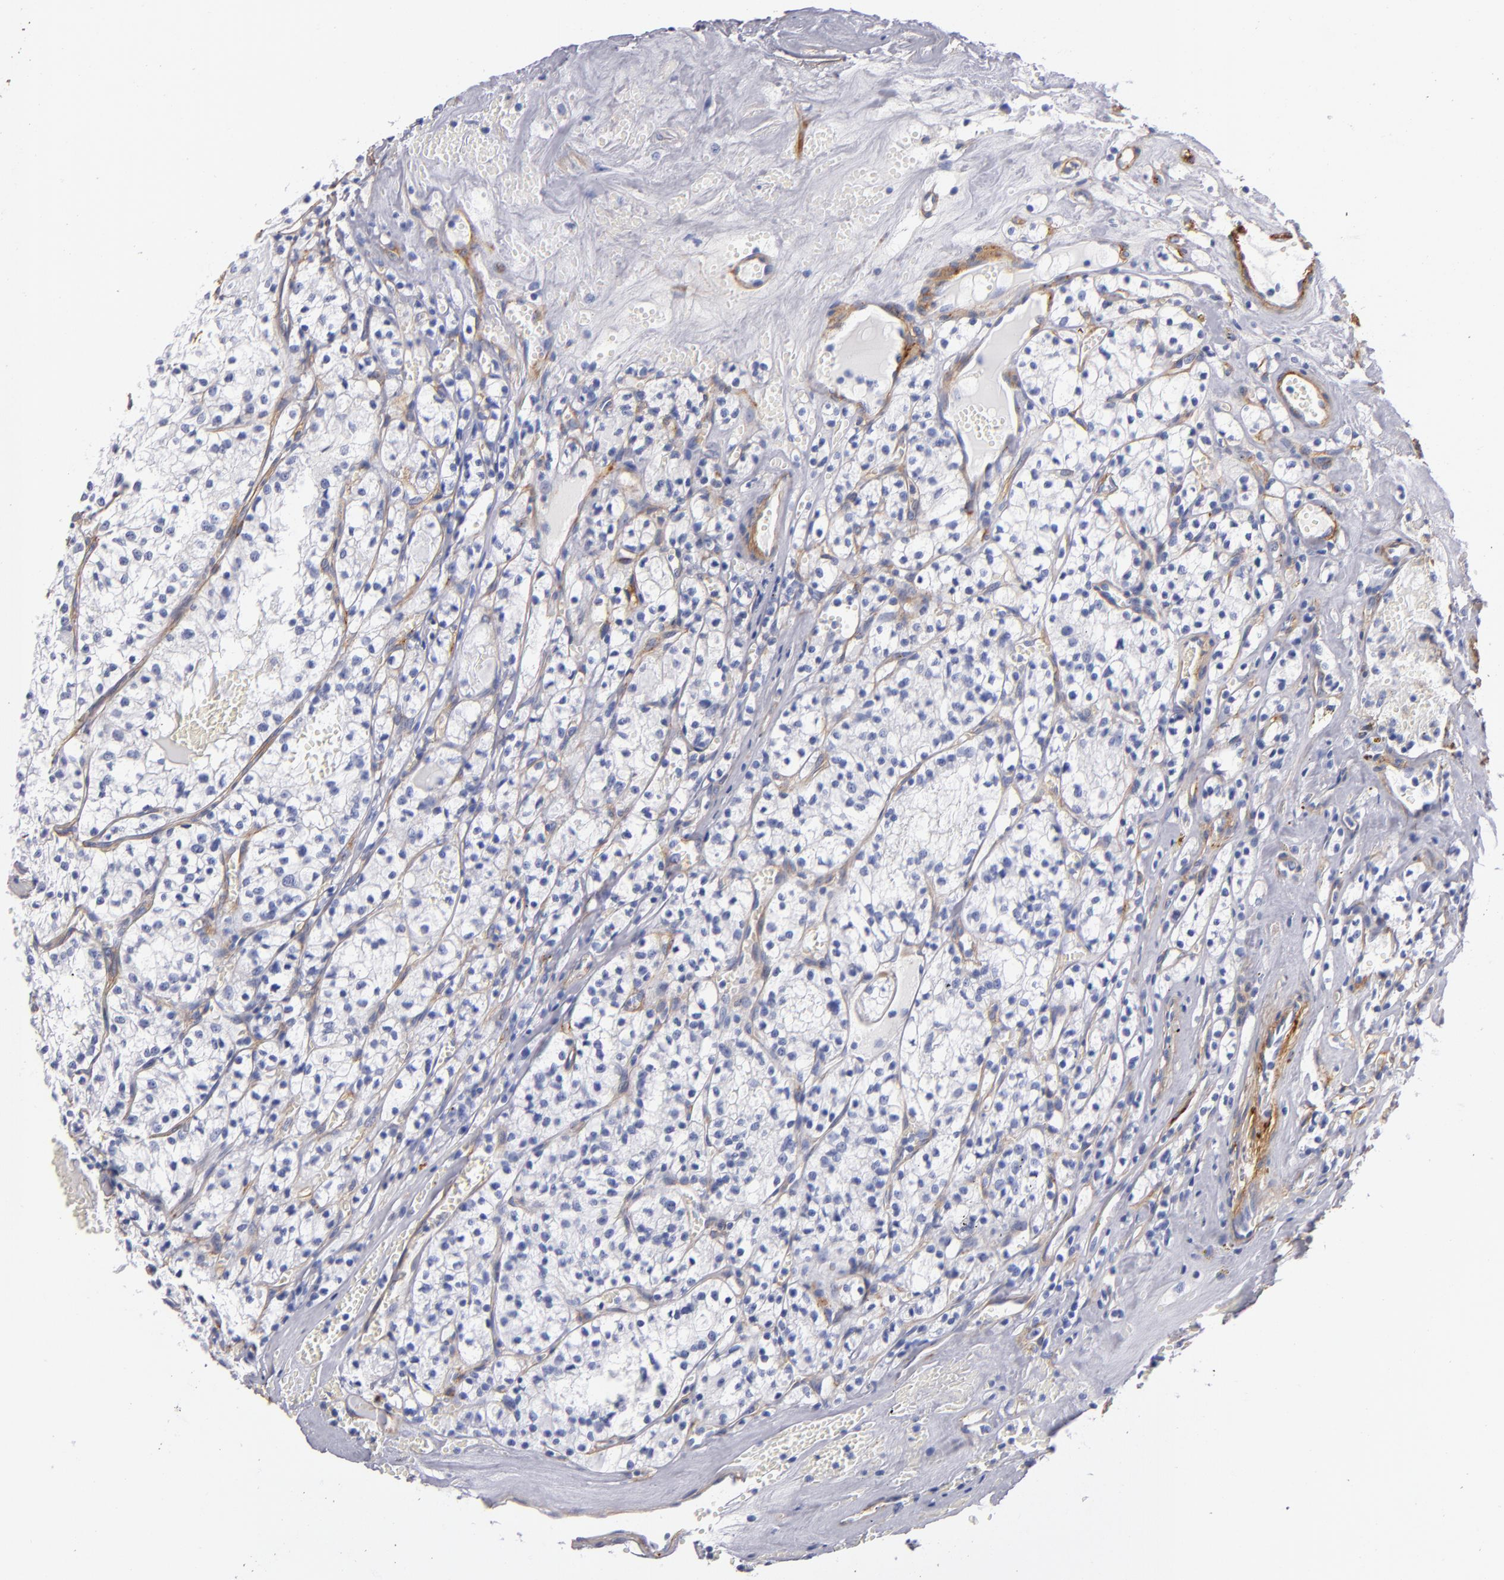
{"staining": {"intensity": "negative", "quantity": "none", "location": "none"}, "tissue": "renal cancer", "cell_type": "Tumor cells", "image_type": "cancer", "snomed": [{"axis": "morphology", "description": "Adenocarcinoma, NOS"}, {"axis": "topography", "description": "Kidney"}], "caption": "This is a micrograph of IHC staining of renal adenocarcinoma, which shows no positivity in tumor cells. Brightfield microscopy of IHC stained with DAB (3,3'-diaminobenzidine) (brown) and hematoxylin (blue), captured at high magnification.", "gene": "LAMC1", "patient": {"sex": "male", "age": 61}}